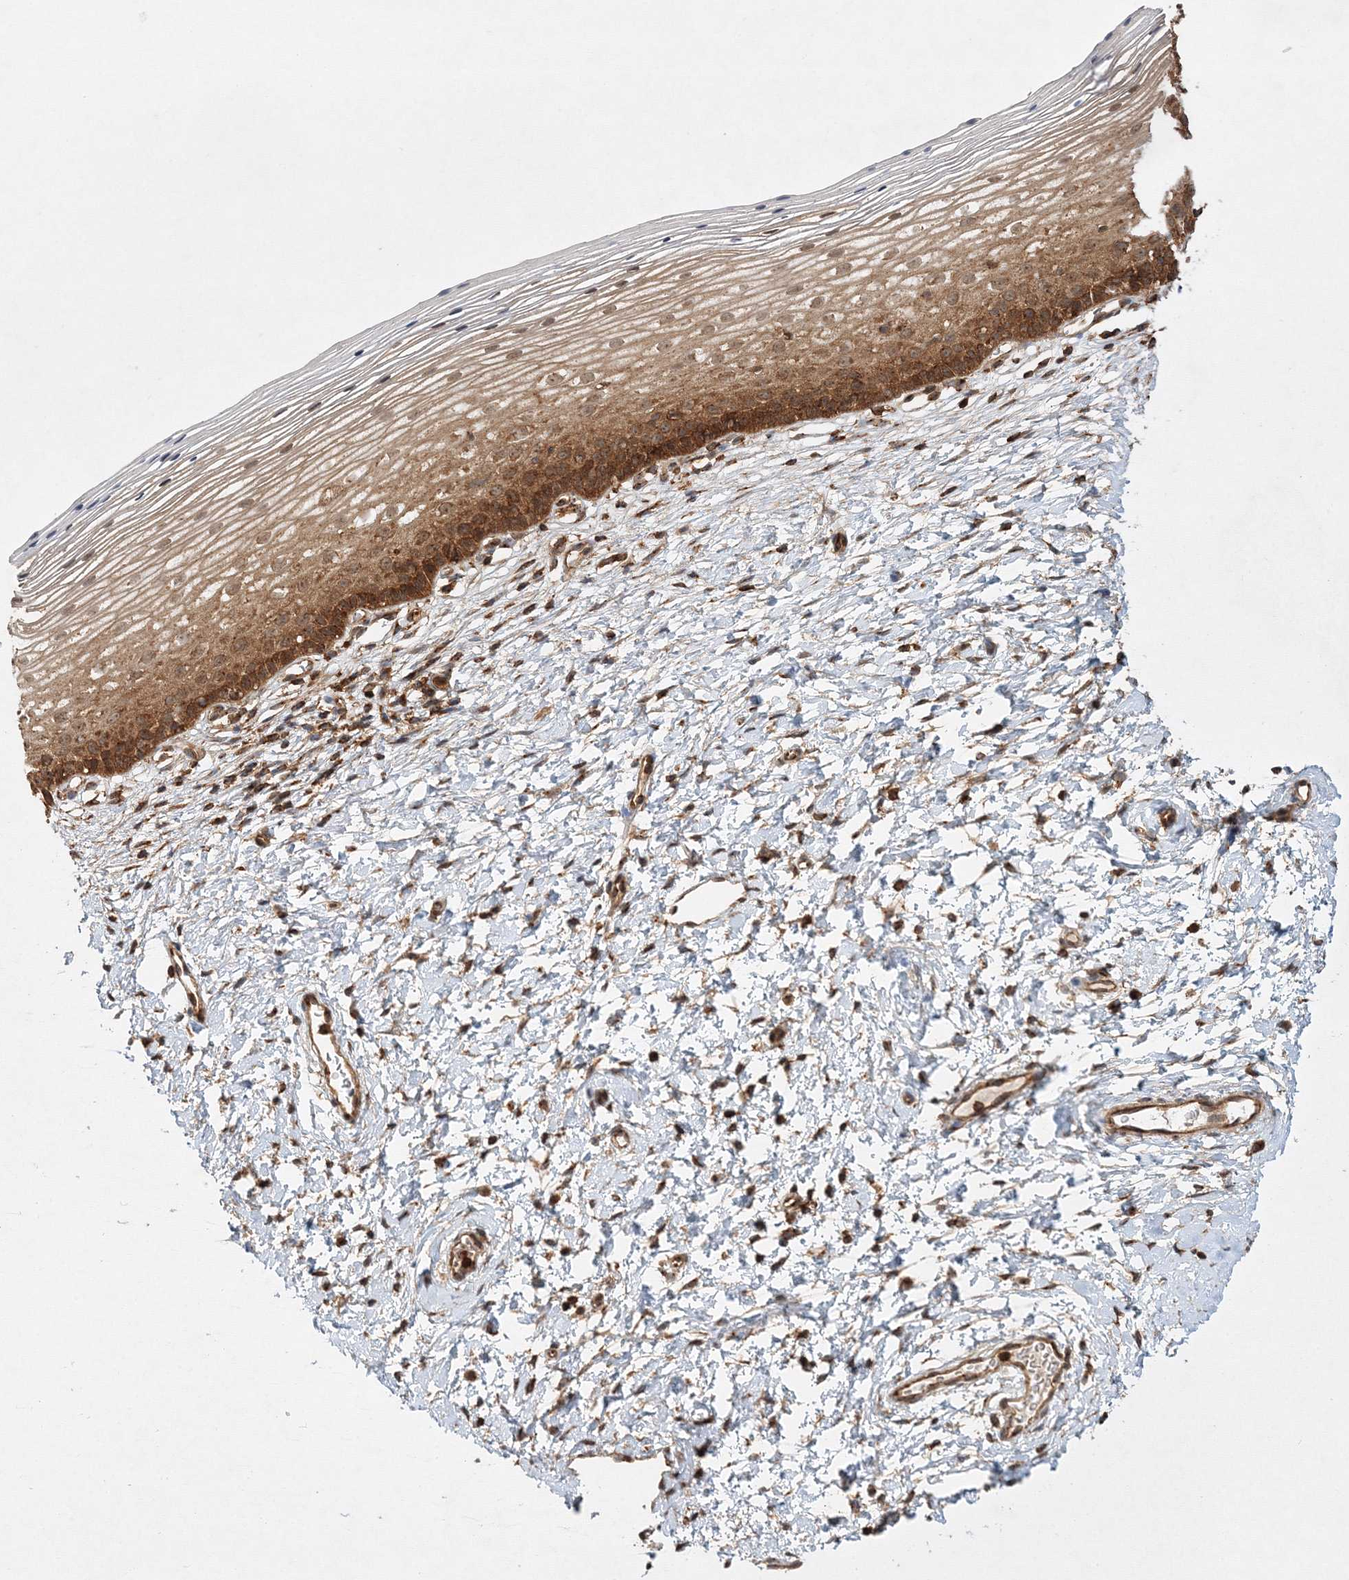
{"staining": {"intensity": "strong", "quantity": ">75%", "location": "cytoplasmic/membranous,nuclear"}, "tissue": "cervix", "cell_type": "Glandular cells", "image_type": "normal", "snomed": [{"axis": "morphology", "description": "Normal tissue, NOS"}, {"axis": "topography", "description": "Cervix"}], "caption": "A high-resolution photomicrograph shows immunohistochemistry (IHC) staining of benign cervix, which displays strong cytoplasmic/membranous,nuclear staining in approximately >75% of glandular cells.", "gene": "WDR37", "patient": {"sex": "female", "age": 72}}